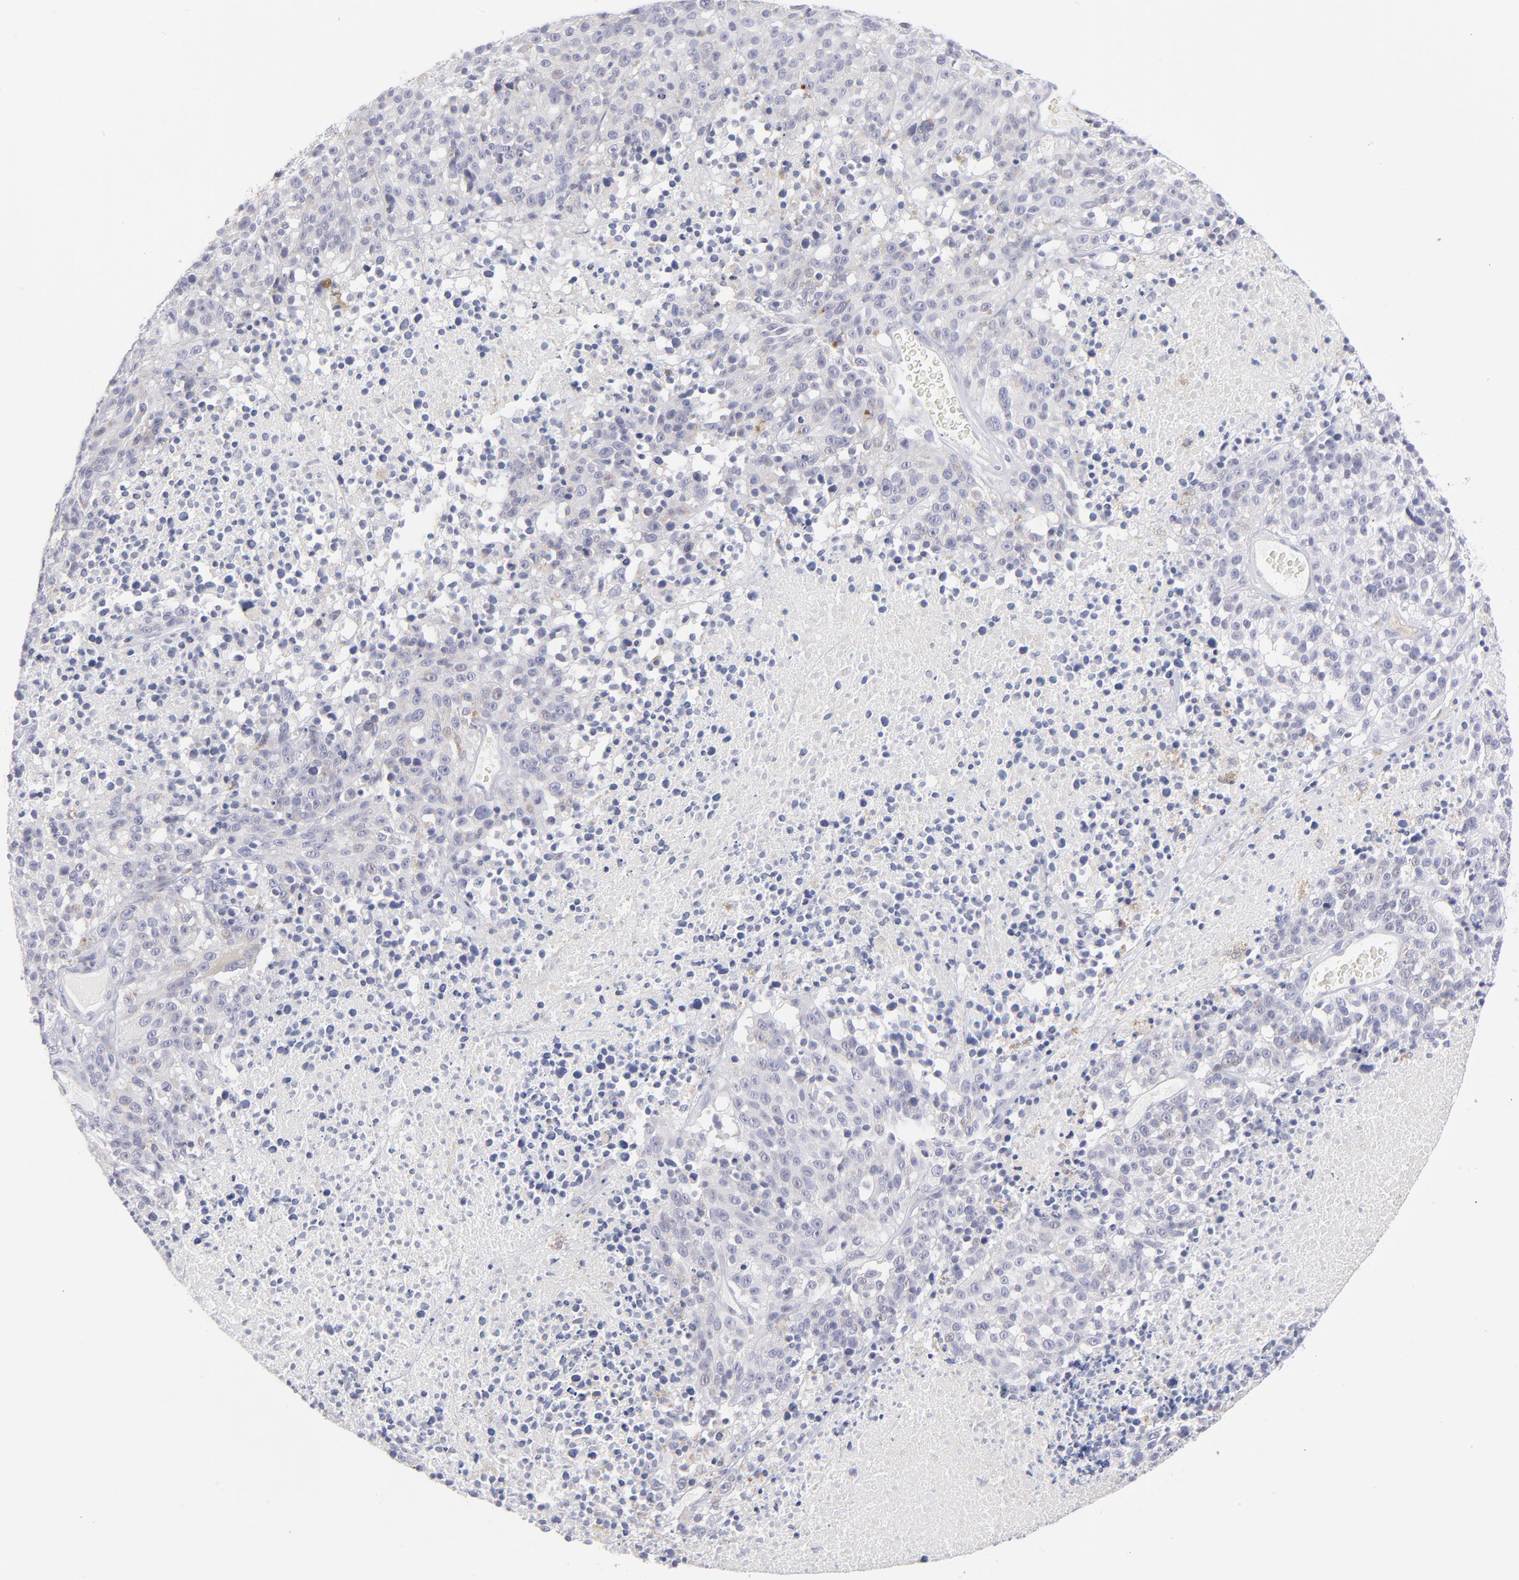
{"staining": {"intensity": "moderate", "quantity": "<25%", "location": "cytoplasmic/membranous"}, "tissue": "melanoma", "cell_type": "Tumor cells", "image_type": "cancer", "snomed": [{"axis": "morphology", "description": "Malignant melanoma, Metastatic site"}, {"axis": "topography", "description": "Cerebral cortex"}], "caption": "Brown immunohistochemical staining in human melanoma shows moderate cytoplasmic/membranous expression in about <25% of tumor cells.", "gene": "MTHFD2", "patient": {"sex": "female", "age": 52}}